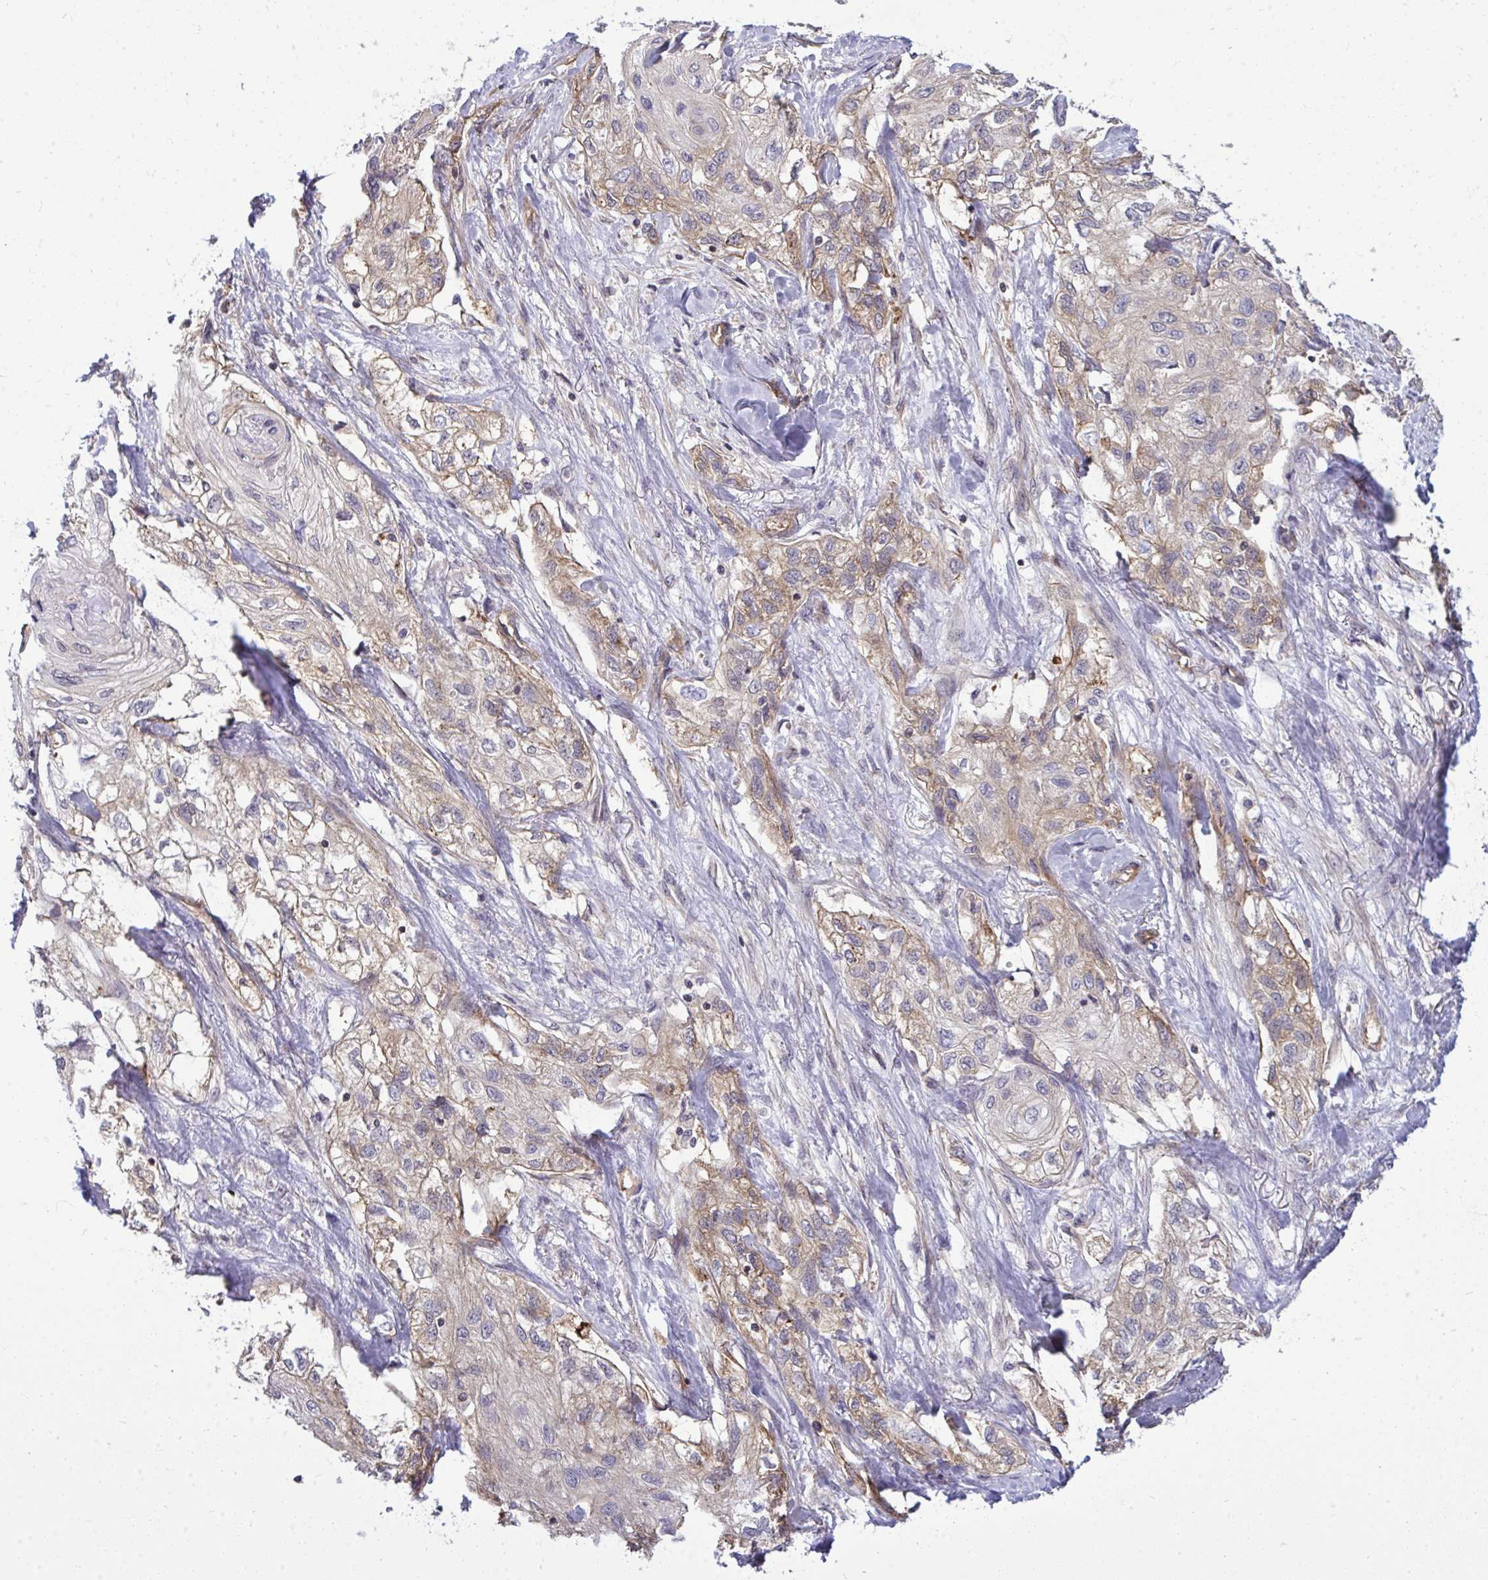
{"staining": {"intensity": "weak", "quantity": ">75%", "location": "cytoplasmic/membranous"}, "tissue": "skin cancer", "cell_type": "Tumor cells", "image_type": "cancer", "snomed": [{"axis": "morphology", "description": "Squamous cell carcinoma, NOS"}, {"axis": "topography", "description": "Skin"}, {"axis": "topography", "description": "Vulva"}], "caption": "Brown immunohistochemical staining in human skin cancer reveals weak cytoplasmic/membranous expression in about >75% of tumor cells. (Stains: DAB in brown, nuclei in blue, Microscopy: brightfield microscopy at high magnification).", "gene": "FUT10", "patient": {"sex": "female", "age": 86}}